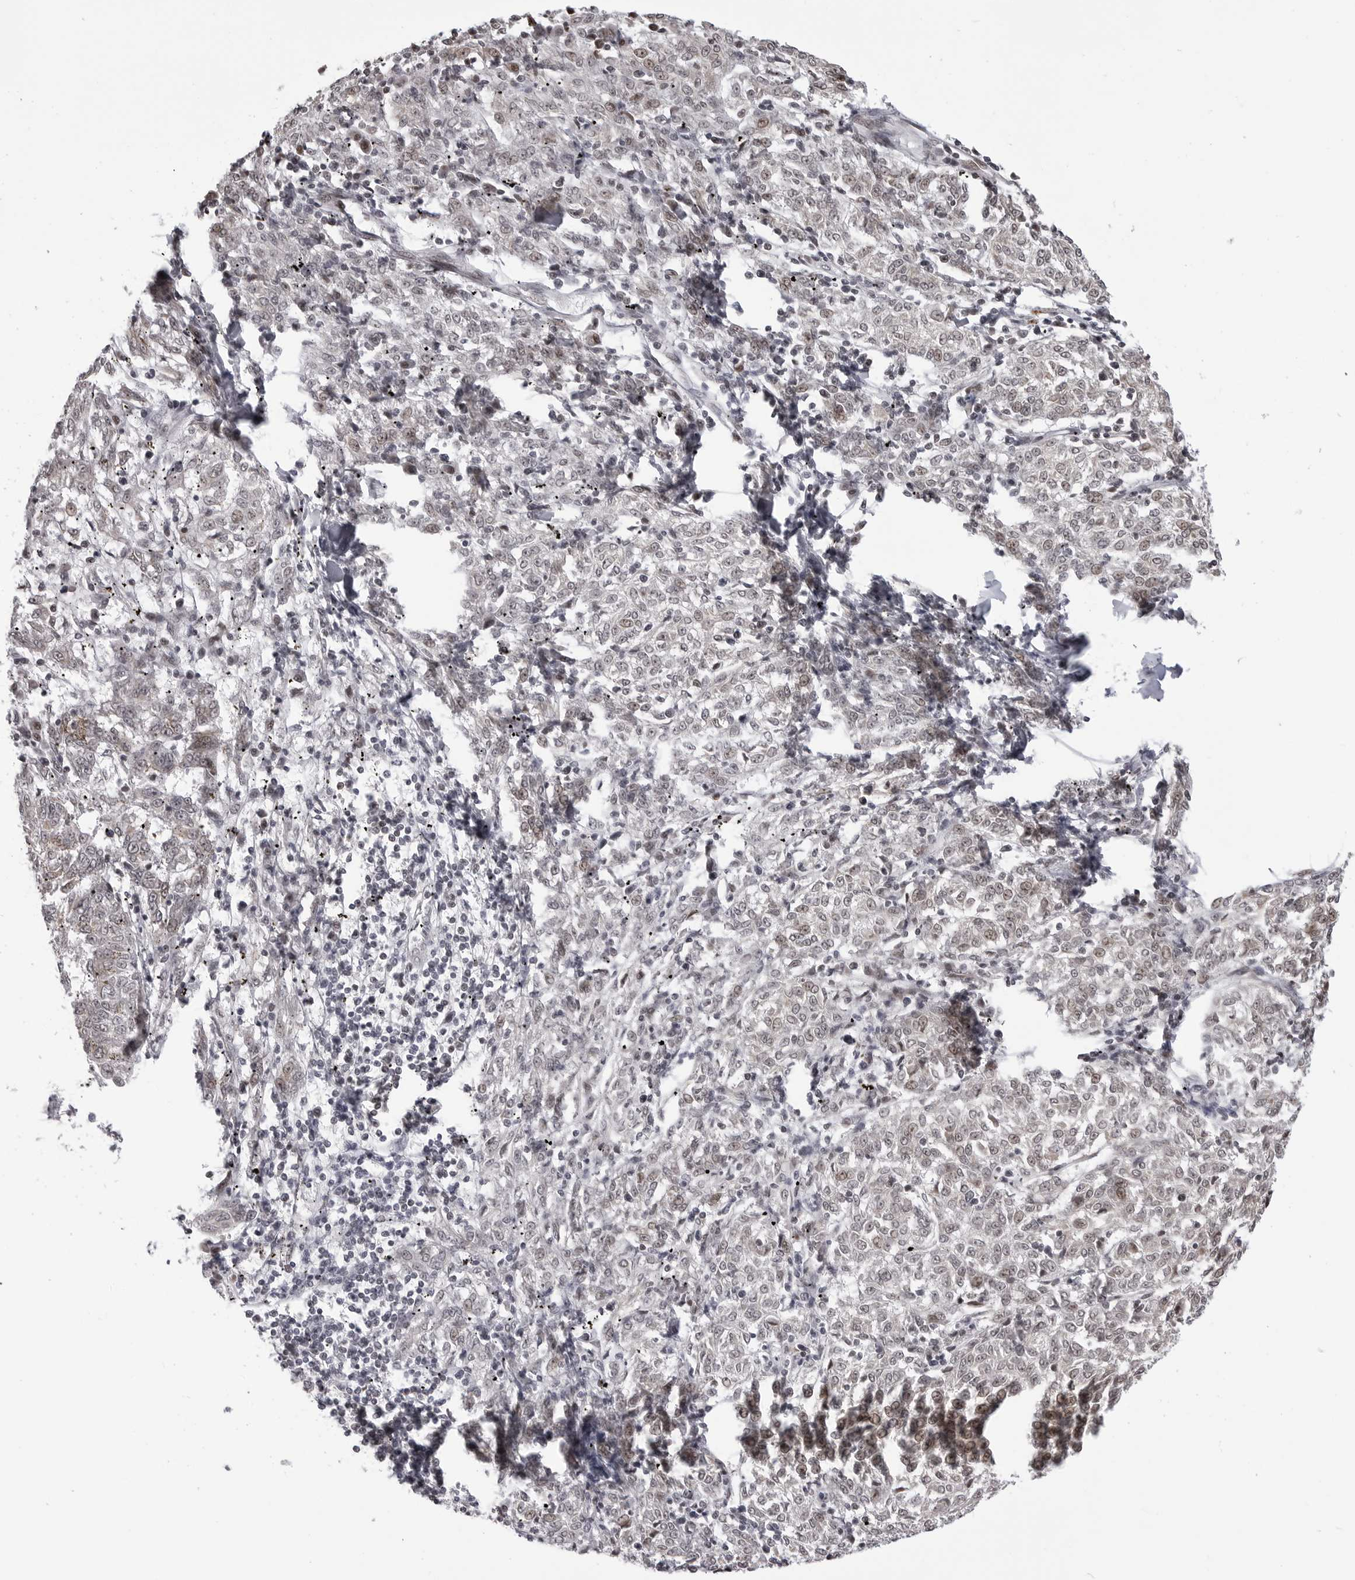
{"staining": {"intensity": "weak", "quantity": "<25%", "location": "nuclear"}, "tissue": "melanoma", "cell_type": "Tumor cells", "image_type": "cancer", "snomed": [{"axis": "morphology", "description": "Malignant melanoma, NOS"}, {"axis": "topography", "description": "Skin"}], "caption": "DAB (3,3'-diaminobenzidine) immunohistochemical staining of human malignant melanoma shows no significant staining in tumor cells.", "gene": "PHF3", "patient": {"sex": "female", "age": 72}}